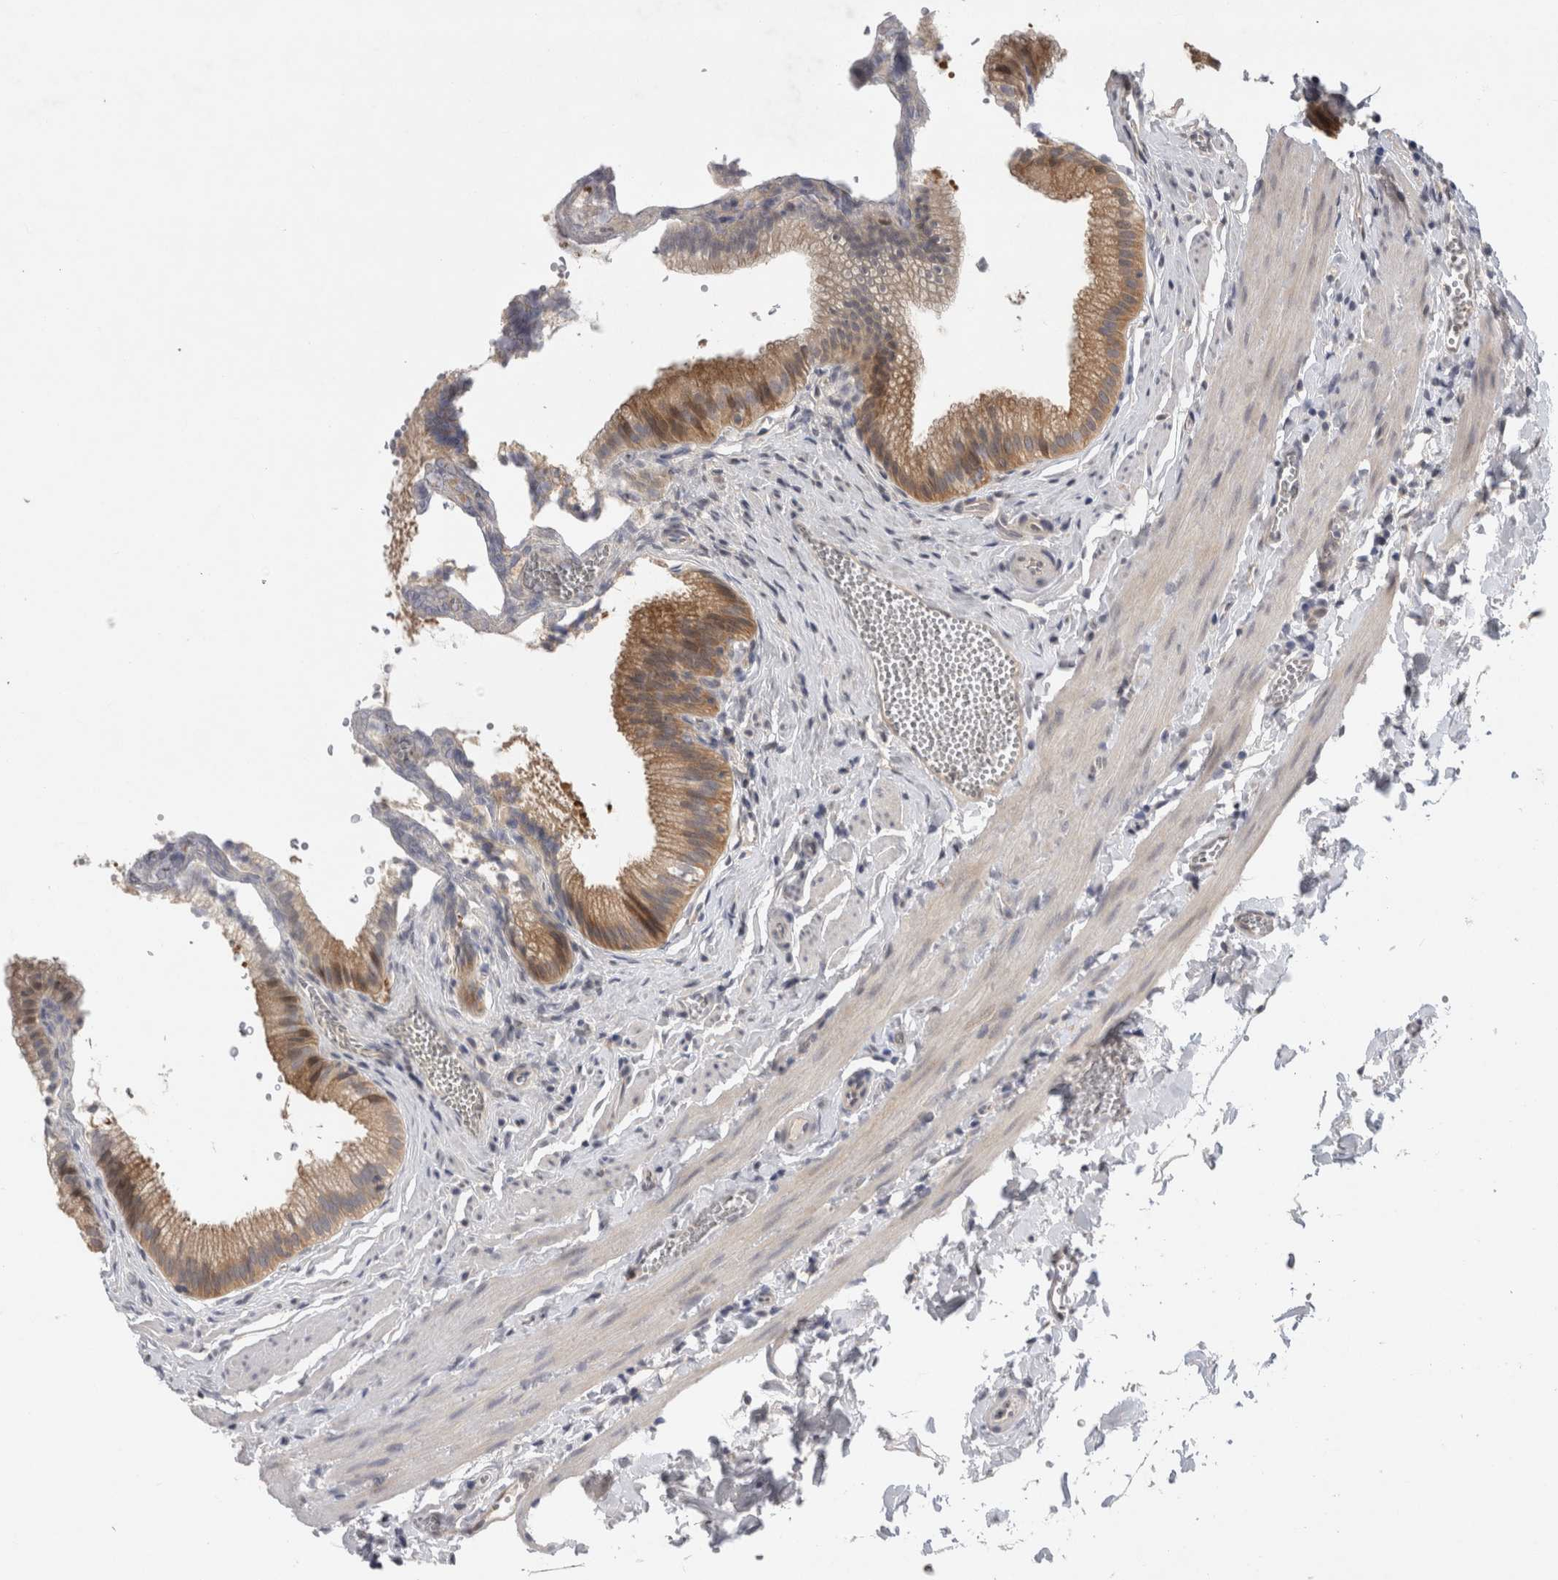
{"staining": {"intensity": "moderate", "quantity": ">75%", "location": "cytoplasmic/membranous"}, "tissue": "gallbladder", "cell_type": "Glandular cells", "image_type": "normal", "snomed": [{"axis": "morphology", "description": "Normal tissue, NOS"}, {"axis": "topography", "description": "Gallbladder"}], "caption": "A photomicrograph showing moderate cytoplasmic/membranous positivity in approximately >75% of glandular cells in unremarkable gallbladder, as visualized by brown immunohistochemical staining.", "gene": "AASDHPPT", "patient": {"sex": "male", "age": 38}}